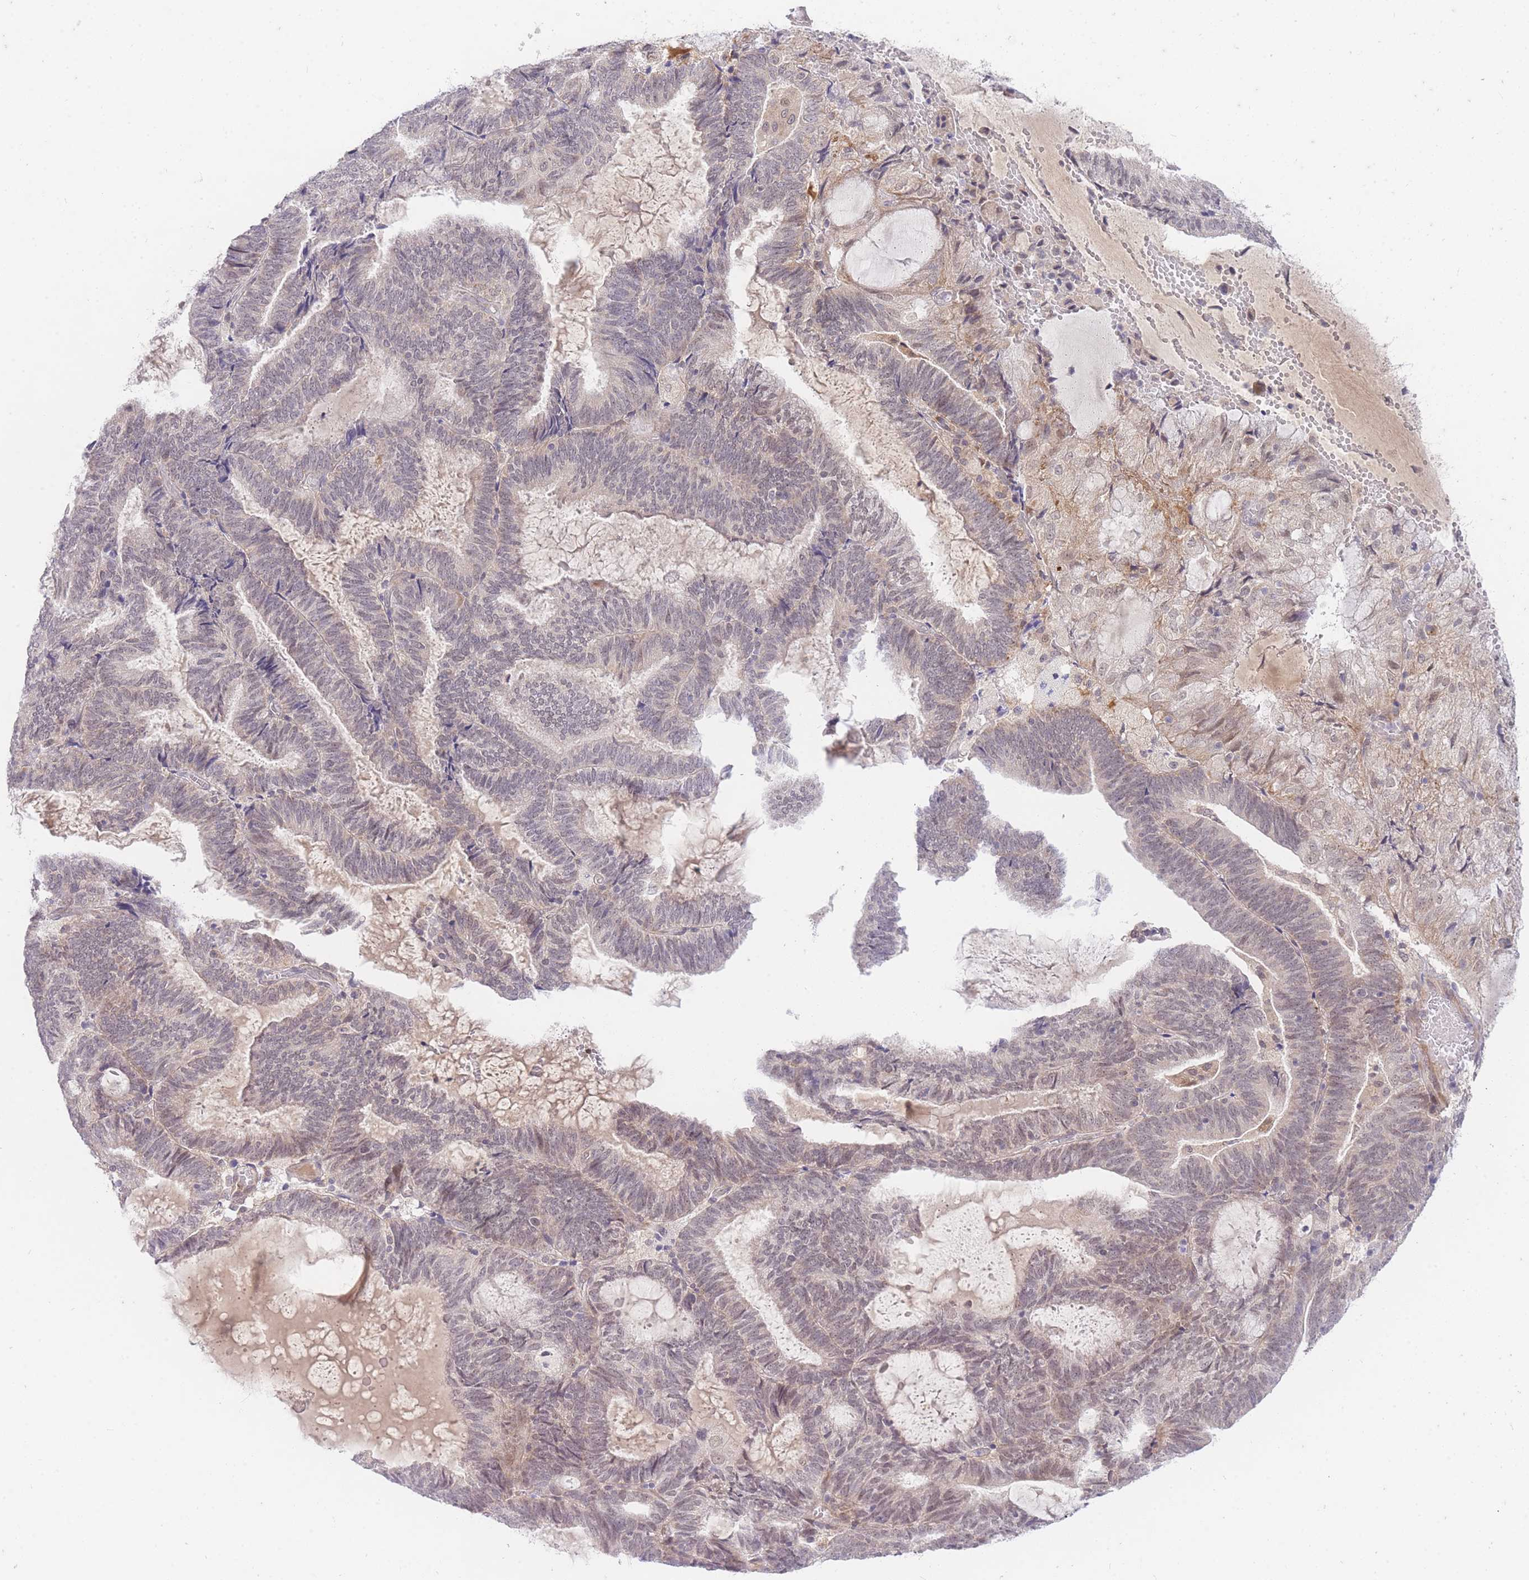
{"staining": {"intensity": "weak", "quantity": "25%-75%", "location": "nuclear"}, "tissue": "endometrial cancer", "cell_type": "Tumor cells", "image_type": "cancer", "snomed": [{"axis": "morphology", "description": "Adenocarcinoma, NOS"}, {"axis": "topography", "description": "Endometrium"}], "caption": "Weak nuclear positivity for a protein is appreciated in about 25%-75% of tumor cells of endometrial adenocarcinoma using immunohistochemistry.", "gene": "SLC25A33", "patient": {"sex": "female", "age": 81}}